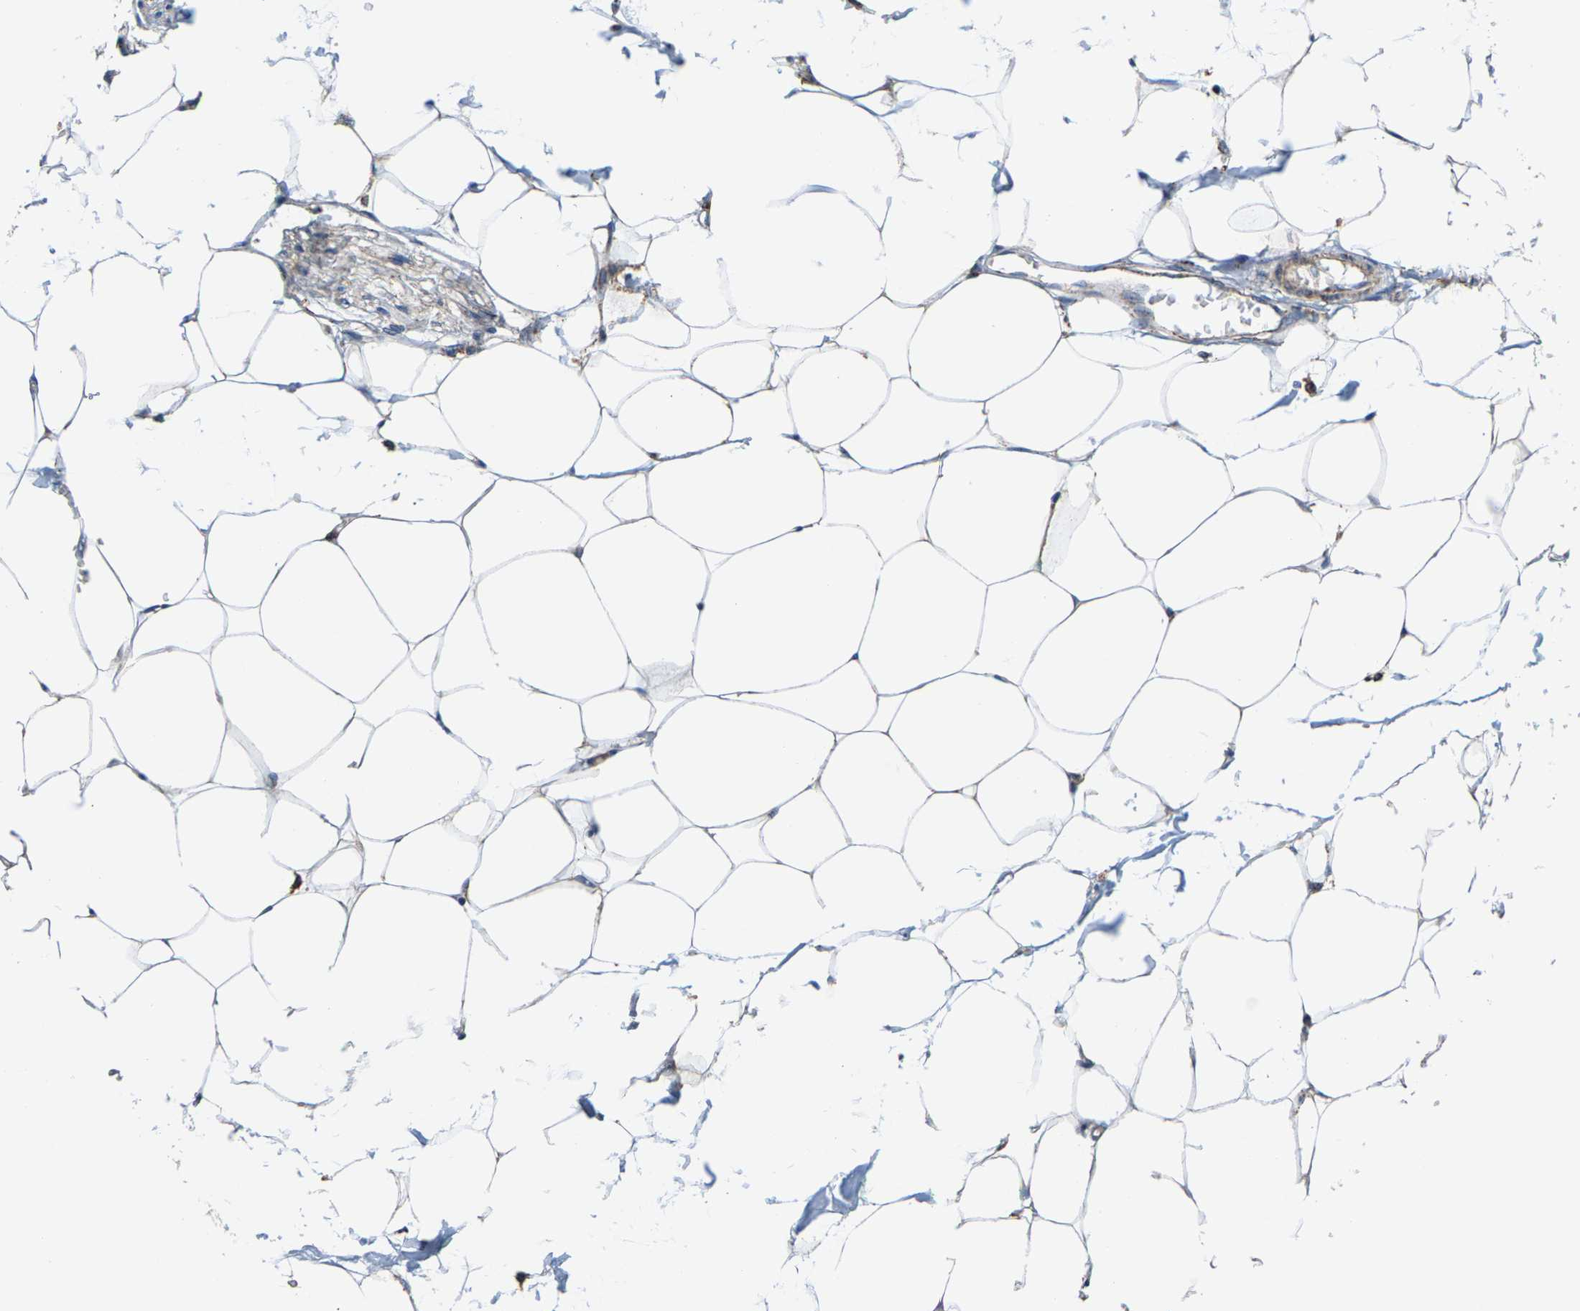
{"staining": {"intensity": "moderate", "quantity": "<25%", "location": "cytoplasmic/membranous"}, "tissue": "adipose tissue", "cell_type": "Adipocytes", "image_type": "normal", "snomed": [{"axis": "morphology", "description": "Normal tissue, NOS"}, {"axis": "morphology", "description": "Adenocarcinoma, NOS"}, {"axis": "topography", "description": "Colon"}, {"axis": "topography", "description": "Peripheral nerve tissue"}], "caption": "Adipose tissue stained for a protein displays moderate cytoplasmic/membranous positivity in adipocytes. The protein is shown in brown color, while the nuclei are stained blue.", "gene": "SHMT2", "patient": {"sex": "male", "age": 14}}